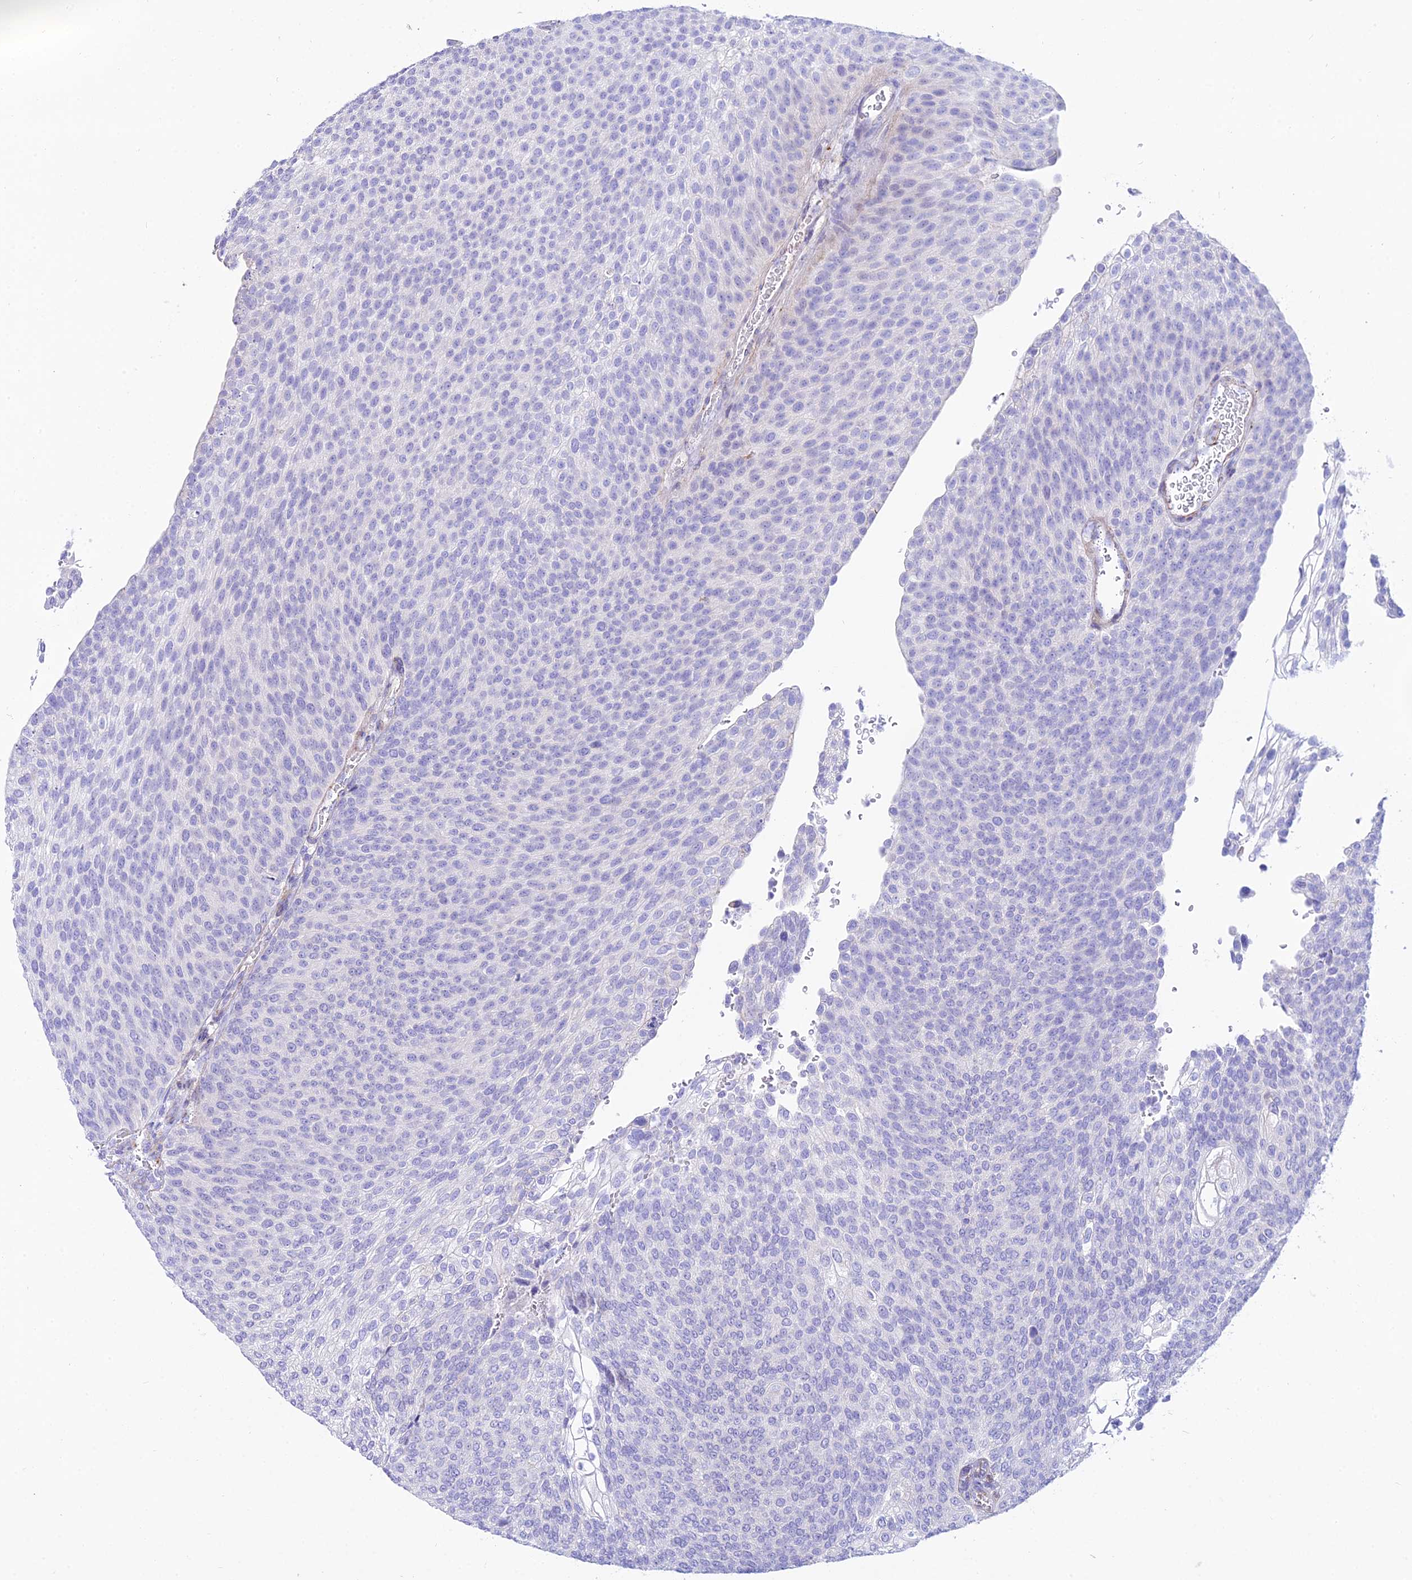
{"staining": {"intensity": "negative", "quantity": "none", "location": "none"}, "tissue": "urothelial cancer", "cell_type": "Tumor cells", "image_type": "cancer", "snomed": [{"axis": "morphology", "description": "Urothelial carcinoma, High grade"}, {"axis": "topography", "description": "Urinary bladder"}], "caption": "Immunohistochemistry (IHC) of urothelial carcinoma (high-grade) exhibits no expression in tumor cells.", "gene": "DLX1", "patient": {"sex": "female", "age": 79}}